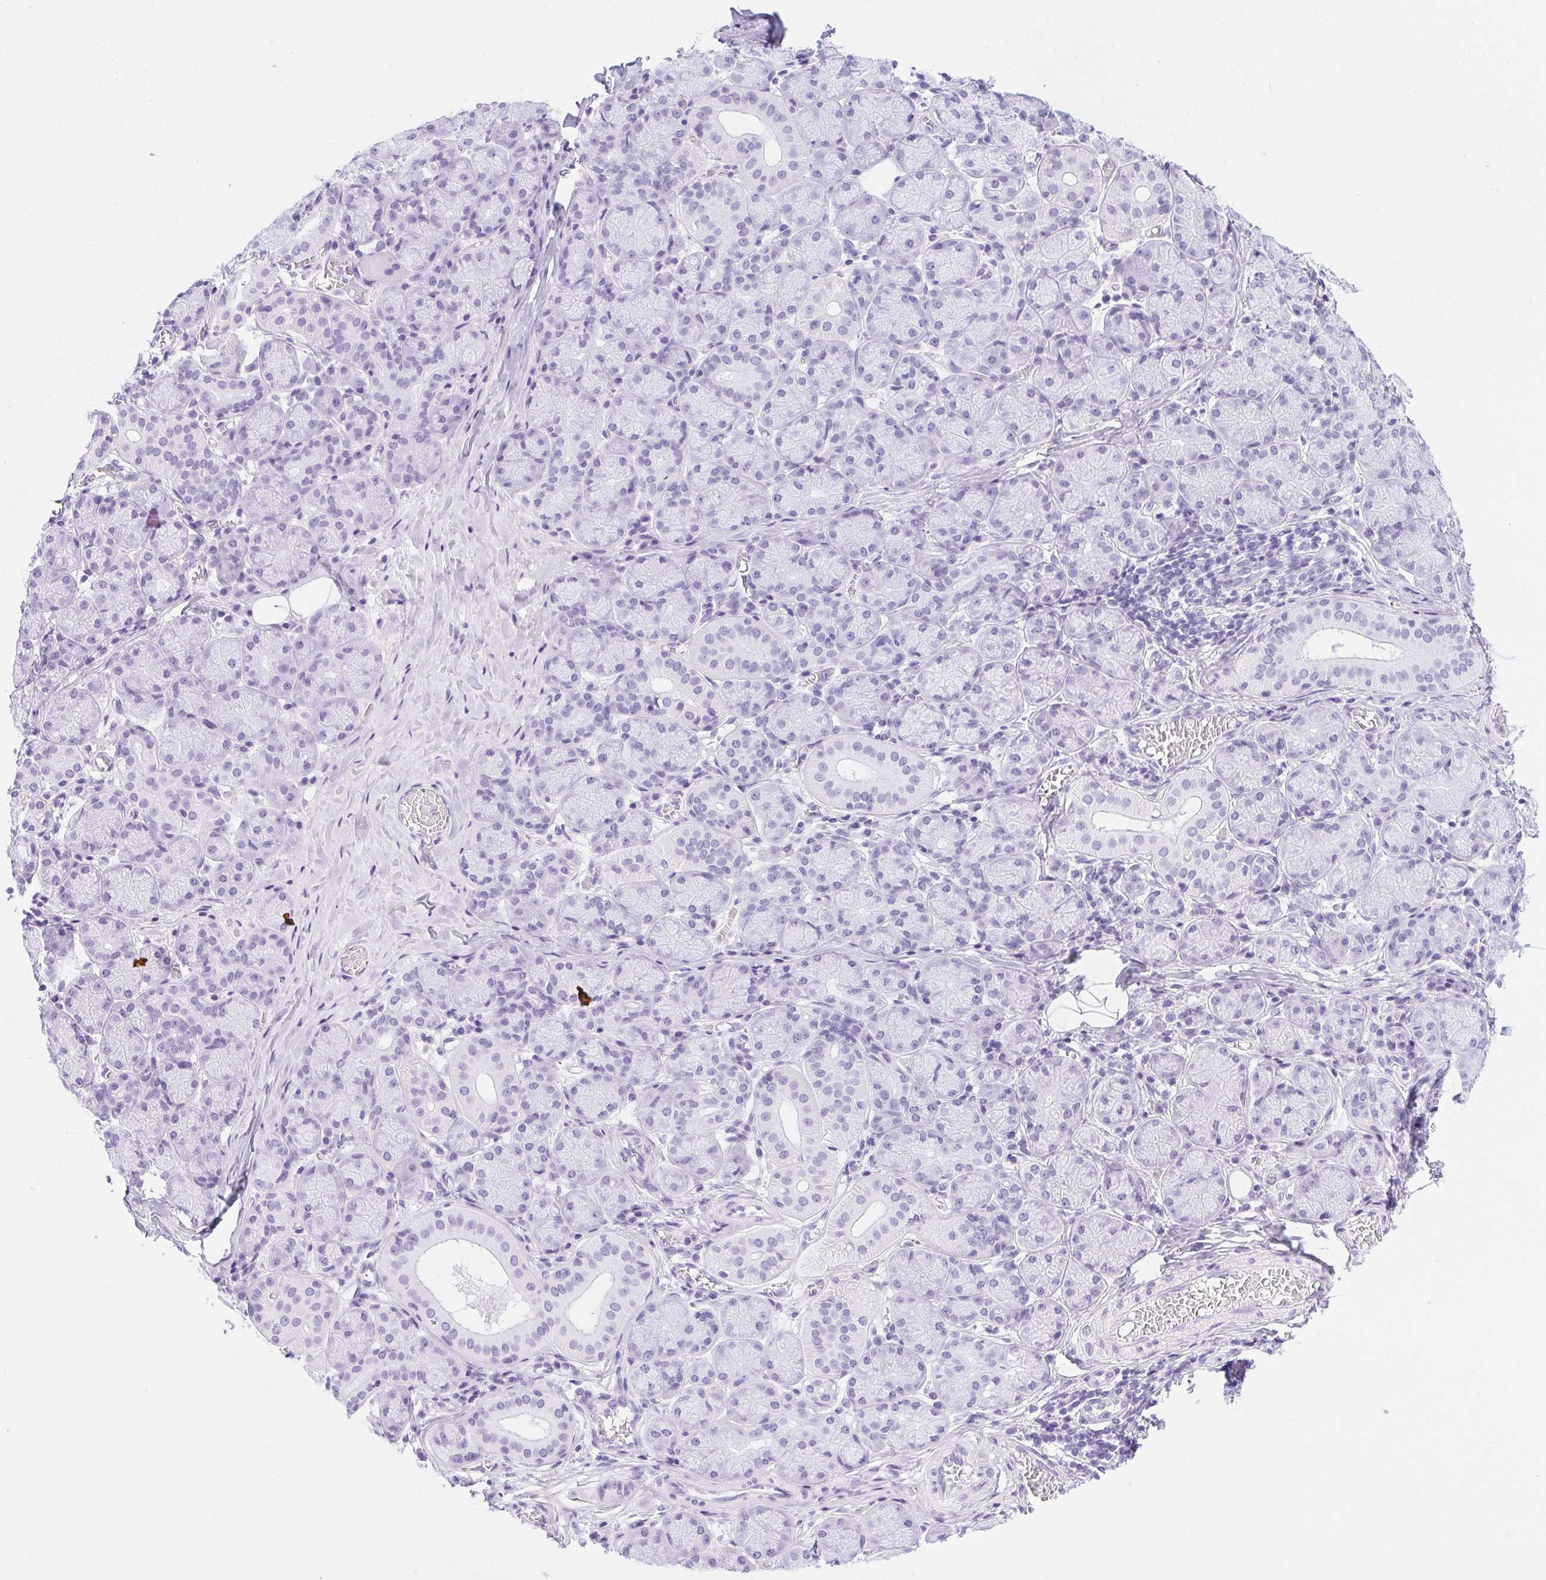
{"staining": {"intensity": "negative", "quantity": "none", "location": "none"}, "tissue": "salivary gland", "cell_type": "Glandular cells", "image_type": "normal", "snomed": [{"axis": "morphology", "description": "Normal tissue, NOS"}, {"axis": "topography", "description": "Salivary gland"}, {"axis": "topography", "description": "Peripheral nerve tissue"}], "caption": "A photomicrograph of human salivary gland is negative for staining in glandular cells. (Stains: DAB (3,3'-diaminobenzidine) IHC with hematoxylin counter stain, Microscopy: brightfield microscopy at high magnification).", "gene": "SPACA5B", "patient": {"sex": "female", "age": 24}}